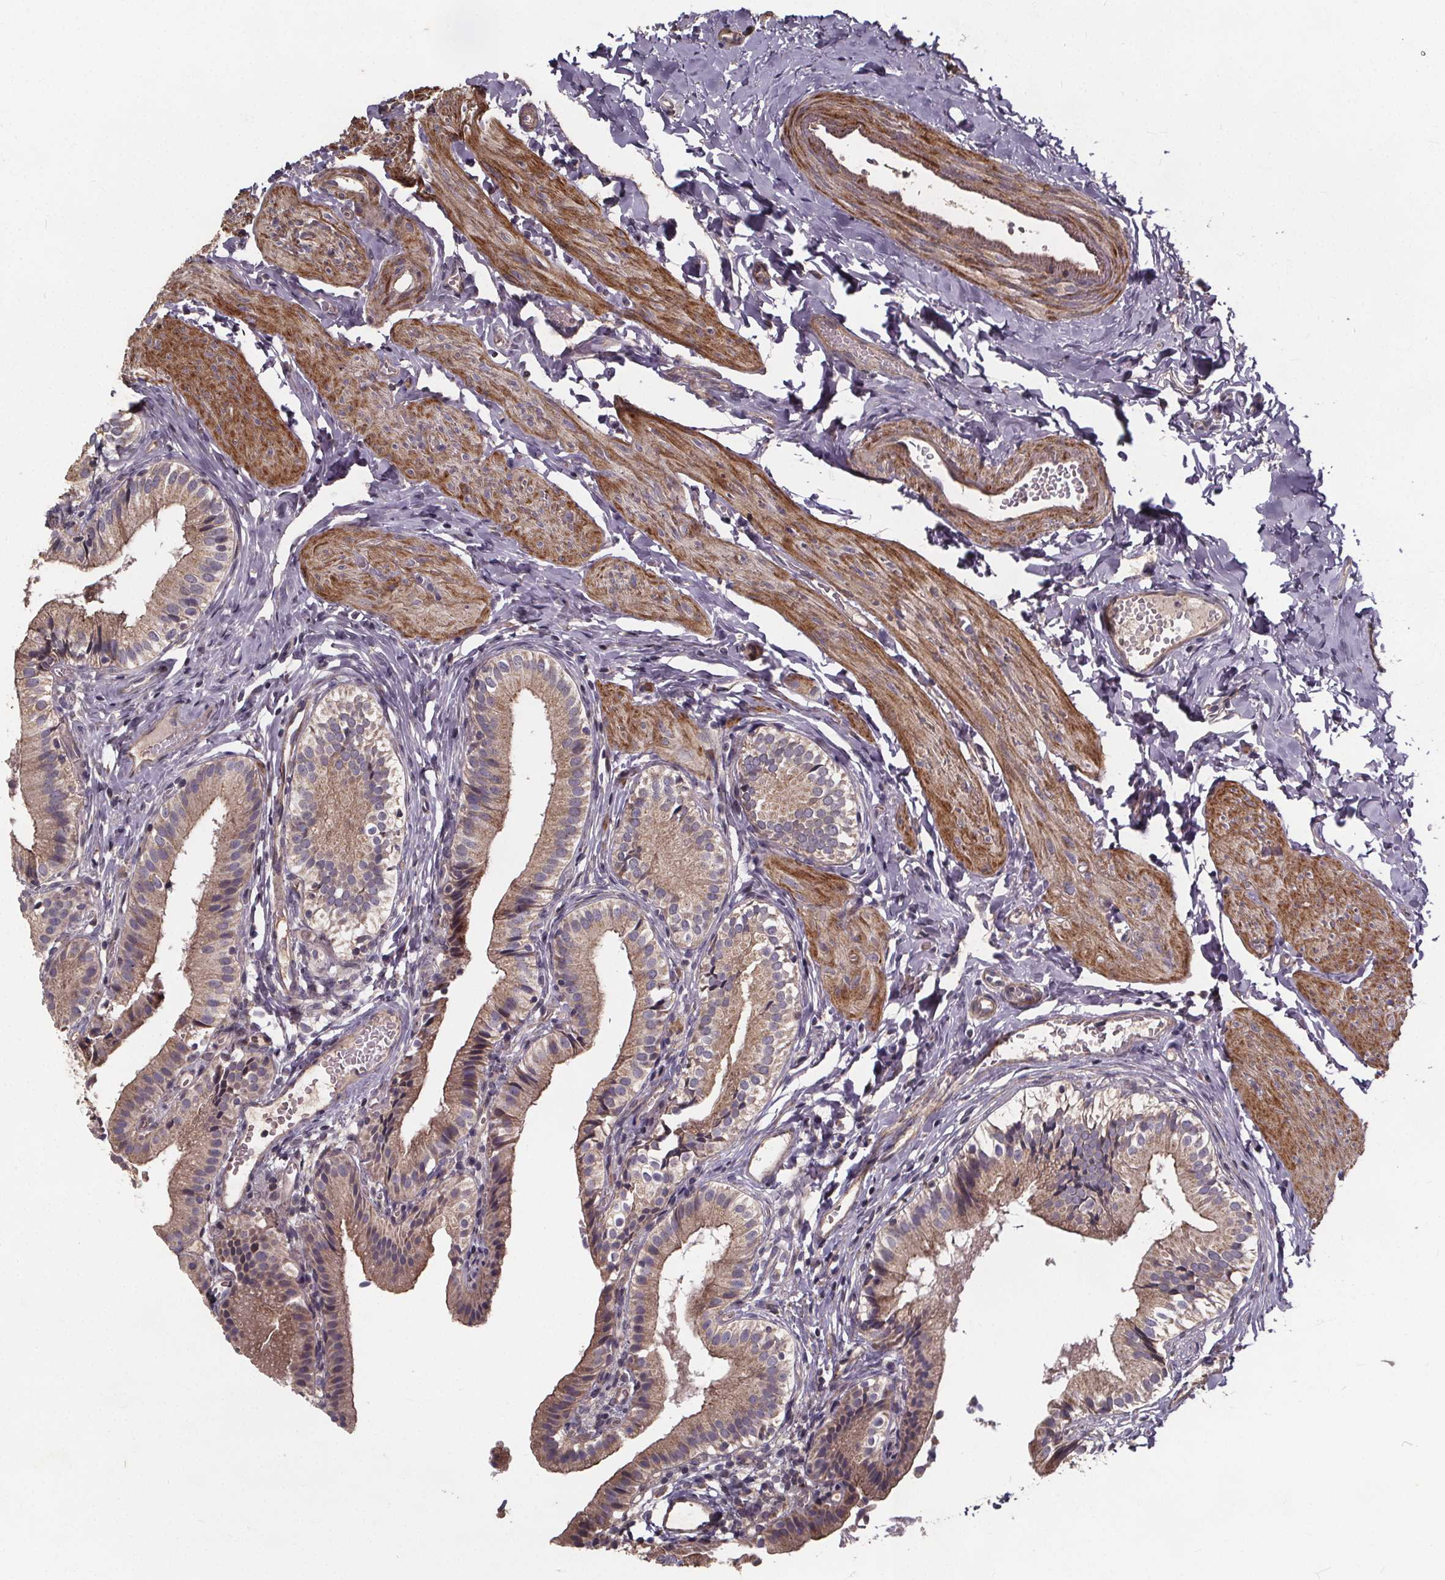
{"staining": {"intensity": "moderate", "quantity": "25%-75%", "location": "cytoplasmic/membranous"}, "tissue": "gallbladder", "cell_type": "Glandular cells", "image_type": "normal", "snomed": [{"axis": "morphology", "description": "Normal tissue, NOS"}, {"axis": "topography", "description": "Gallbladder"}], "caption": "The photomicrograph displays a brown stain indicating the presence of a protein in the cytoplasmic/membranous of glandular cells in gallbladder. Nuclei are stained in blue.", "gene": "YME1L1", "patient": {"sex": "female", "age": 47}}